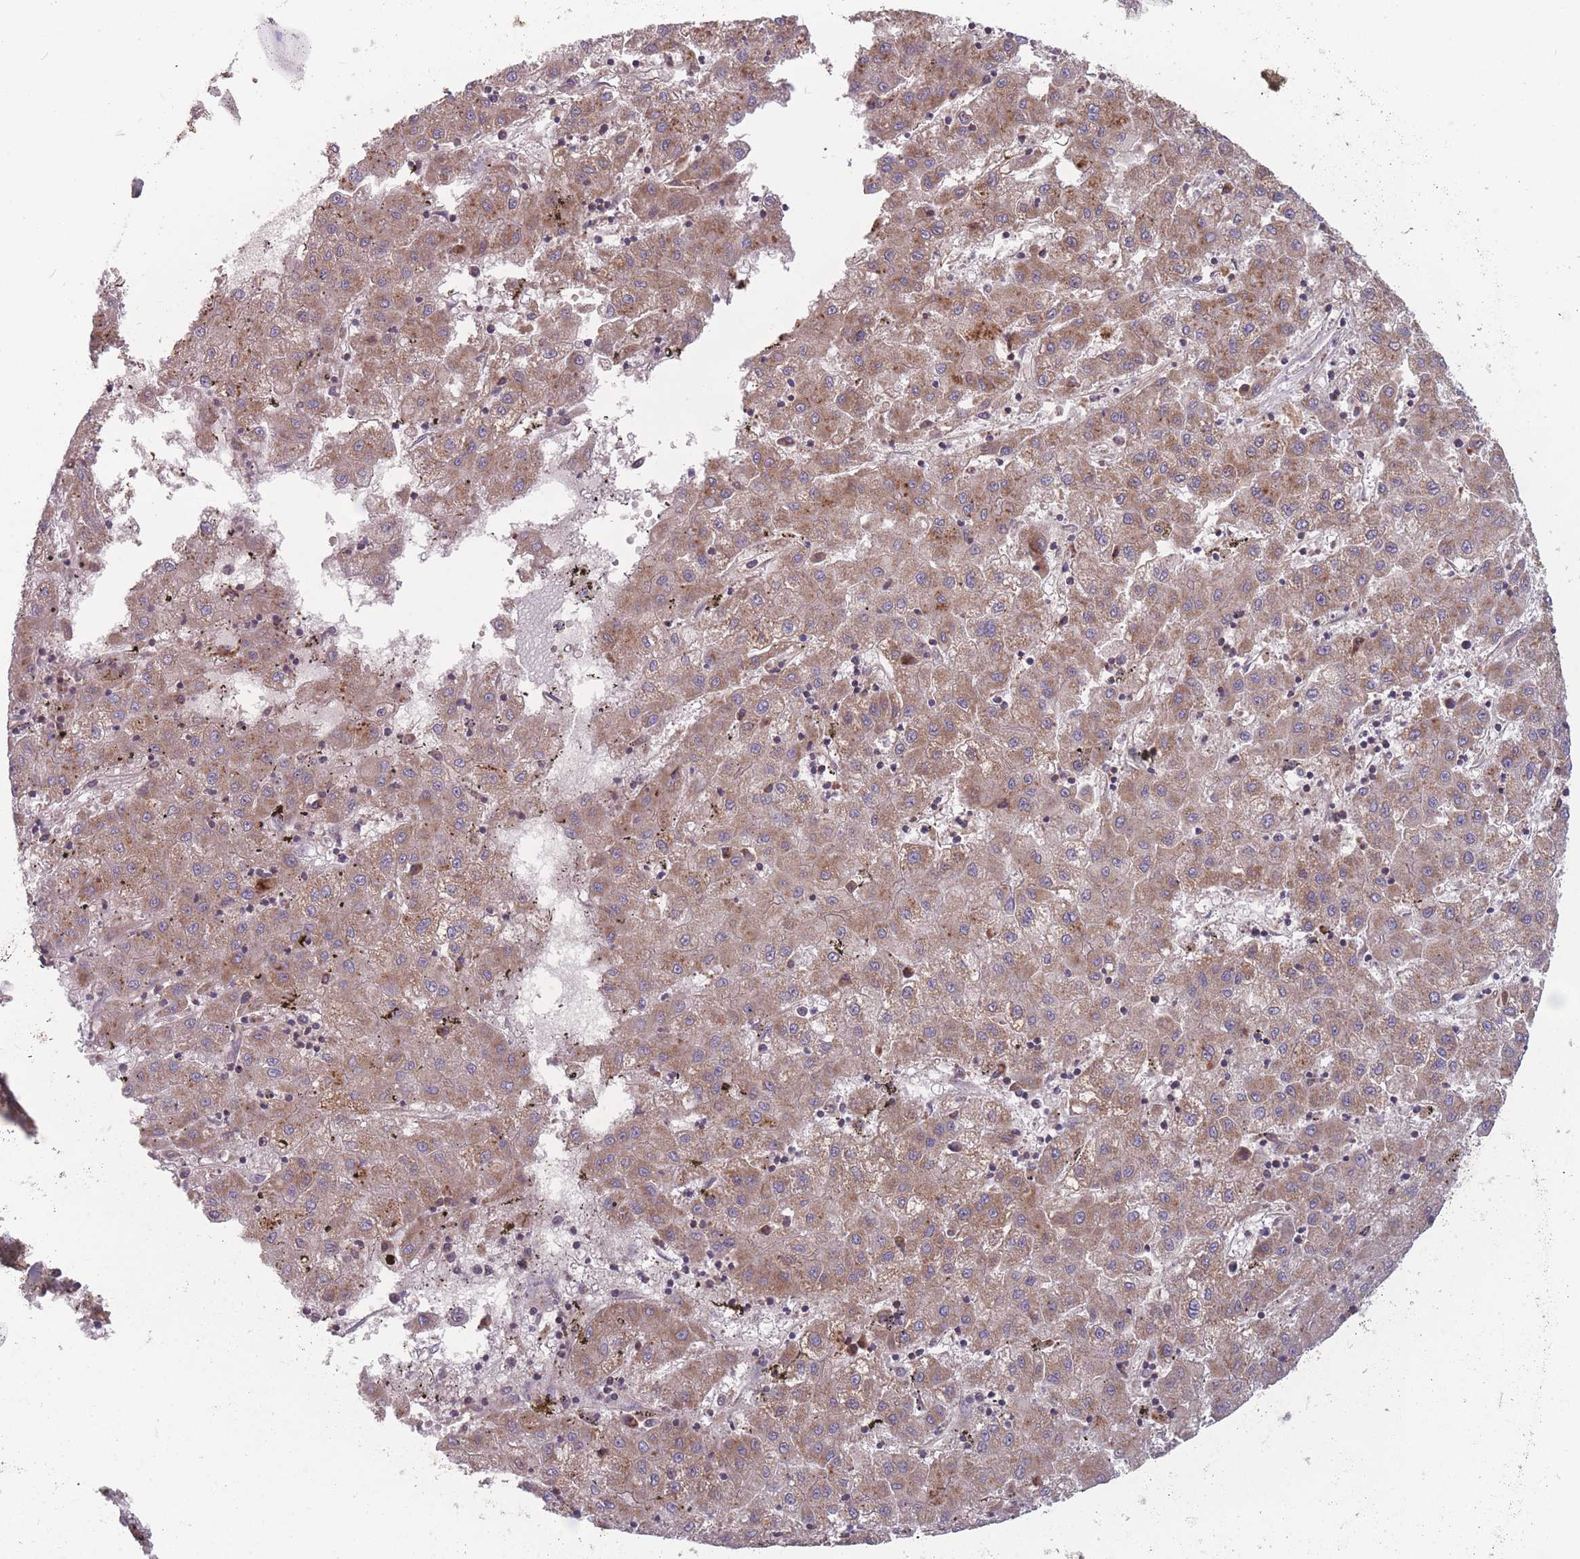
{"staining": {"intensity": "moderate", "quantity": ">75%", "location": "cytoplasmic/membranous"}, "tissue": "liver cancer", "cell_type": "Tumor cells", "image_type": "cancer", "snomed": [{"axis": "morphology", "description": "Carcinoma, Hepatocellular, NOS"}, {"axis": "topography", "description": "Liver"}], "caption": "This photomicrograph reveals immunohistochemistry staining of human liver cancer (hepatocellular carcinoma), with medium moderate cytoplasmic/membranous expression in approximately >75% of tumor cells.", "gene": "ATP5MG", "patient": {"sex": "male", "age": 72}}